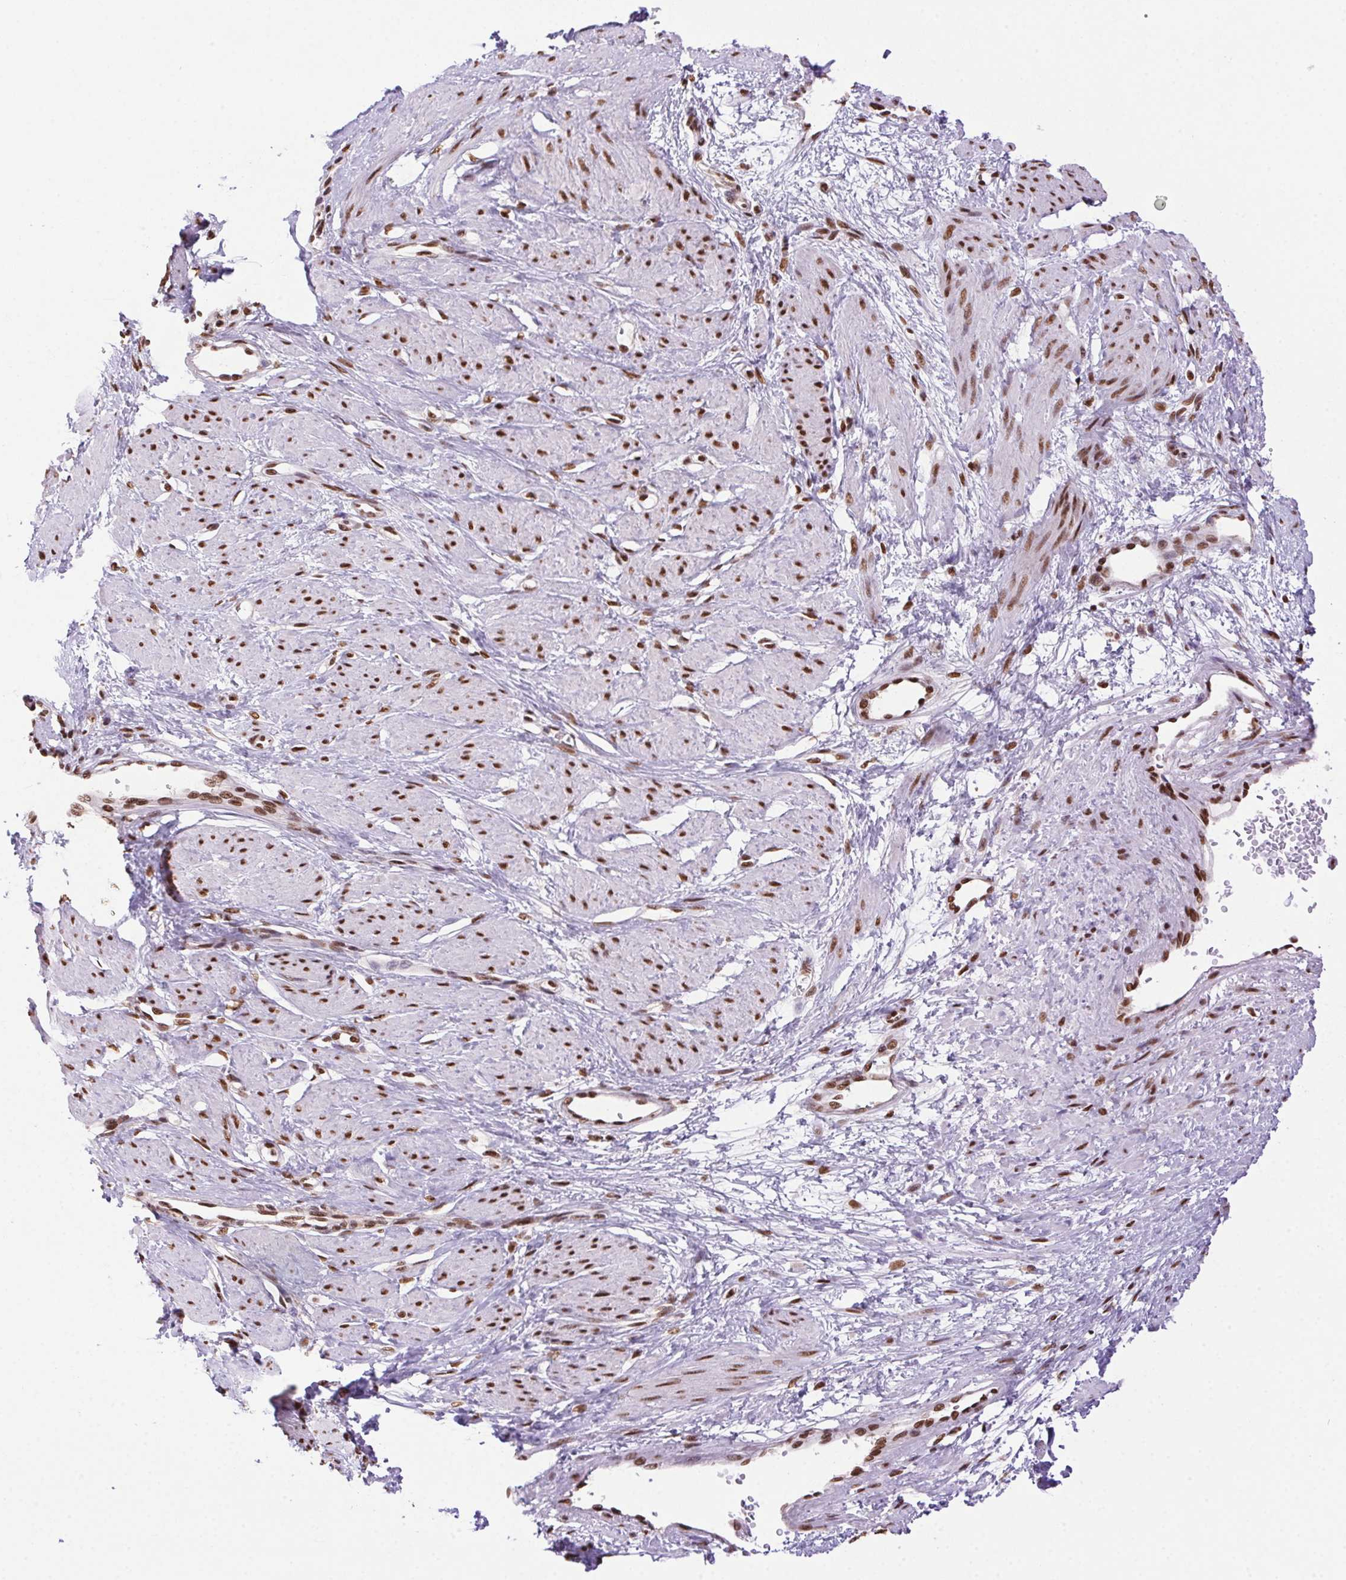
{"staining": {"intensity": "strong", "quantity": "25%-75%", "location": "nuclear"}, "tissue": "smooth muscle", "cell_type": "Smooth muscle cells", "image_type": "normal", "snomed": [{"axis": "morphology", "description": "Normal tissue, NOS"}, {"axis": "topography", "description": "Smooth muscle"}, {"axis": "topography", "description": "Uterus"}], "caption": "Unremarkable smooth muscle shows strong nuclear staining in approximately 25%-75% of smooth muscle cells The staining is performed using DAB brown chromogen to label protein expression. The nuclei are counter-stained blue using hematoxylin..", "gene": "ZNF207", "patient": {"sex": "female", "age": 39}}